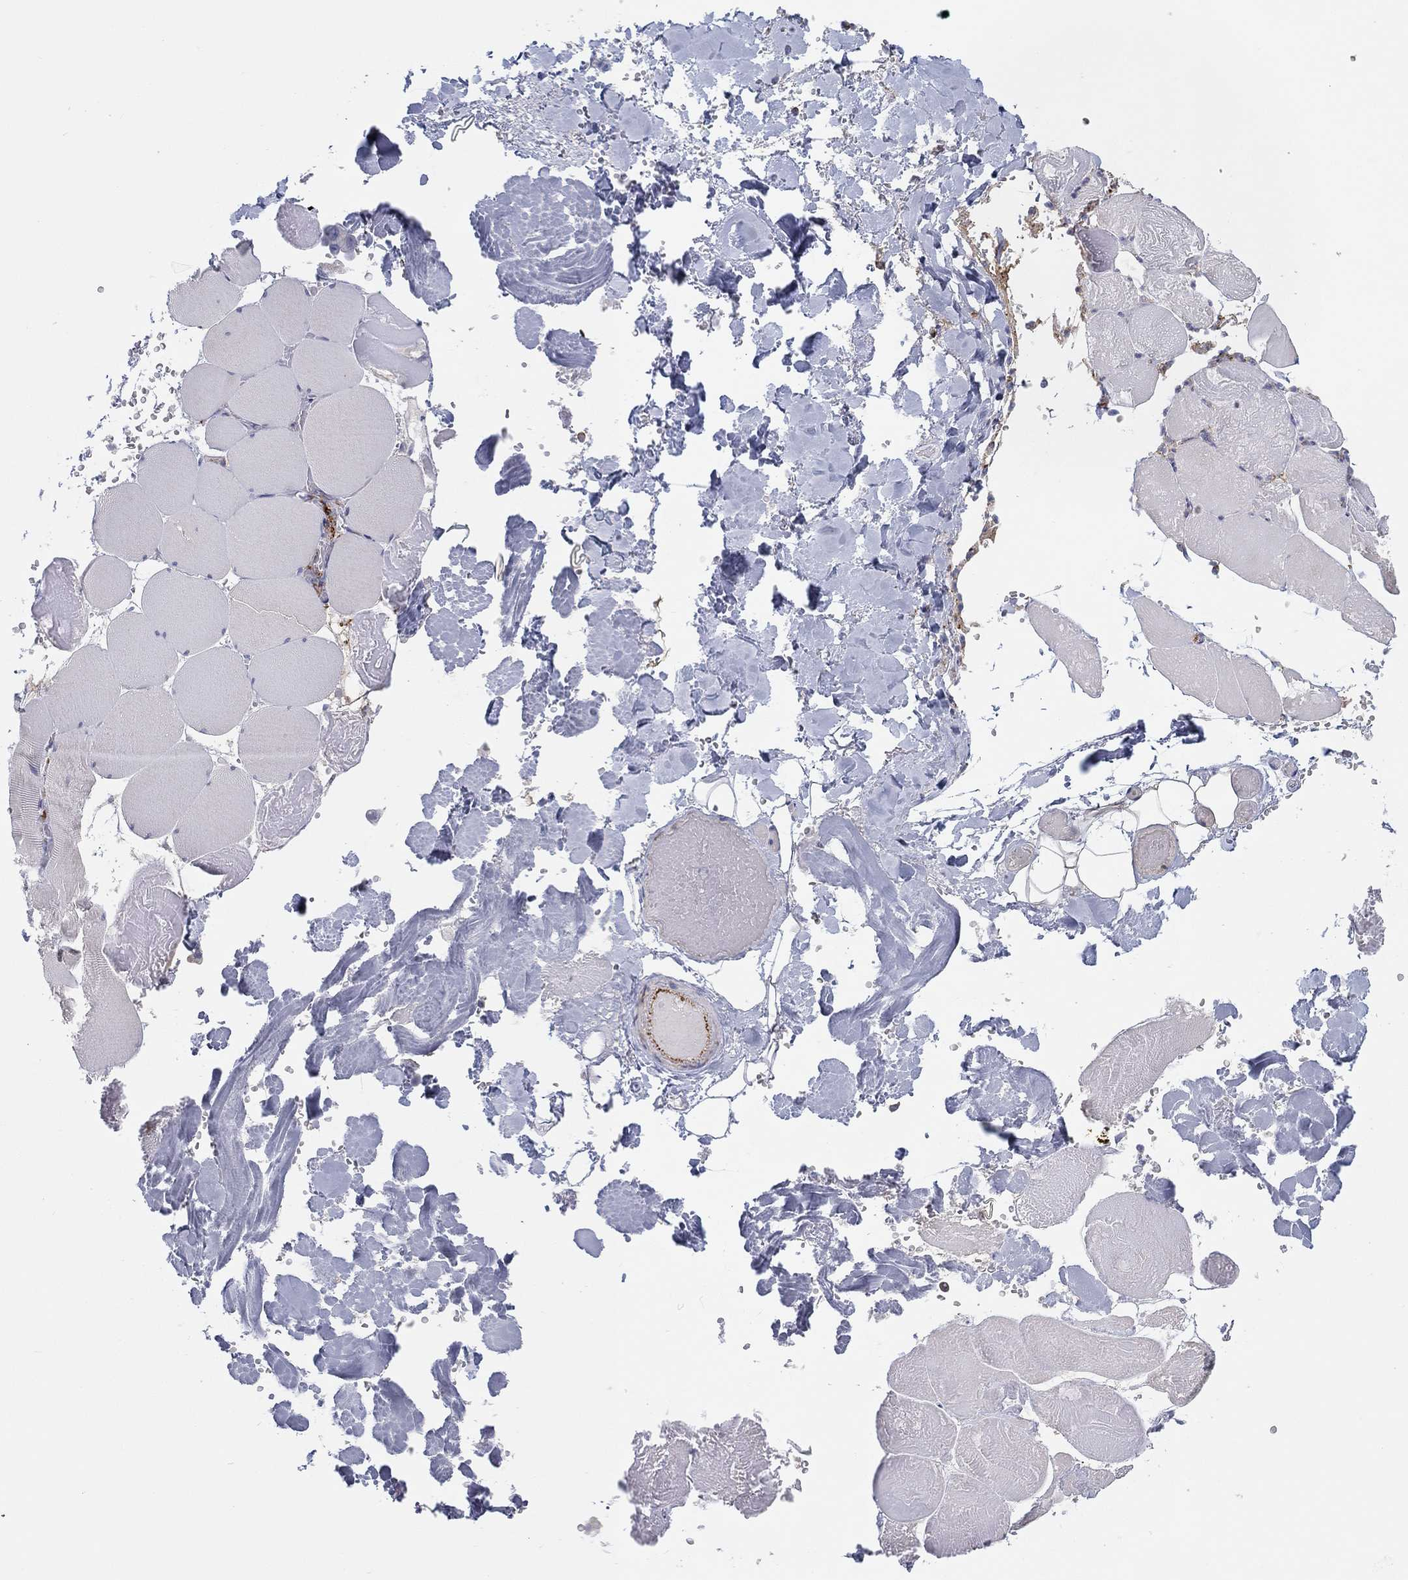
{"staining": {"intensity": "negative", "quantity": "none", "location": "none"}, "tissue": "skeletal muscle", "cell_type": "Myocytes", "image_type": "normal", "snomed": [{"axis": "morphology", "description": "Normal tissue, NOS"}, {"axis": "morphology", "description": "Malignant melanoma, Metastatic site"}, {"axis": "topography", "description": "Skeletal muscle"}], "caption": "High power microscopy micrograph of an immunohistochemistry (IHC) image of unremarkable skeletal muscle, revealing no significant positivity in myocytes. The staining is performed using DAB (3,3'-diaminobenzidine) brown chromogen with nuclei counter-stained in using hematoxylin.", "gene": "SELPLG", "patient": {"sex": "male", "age": 50}}